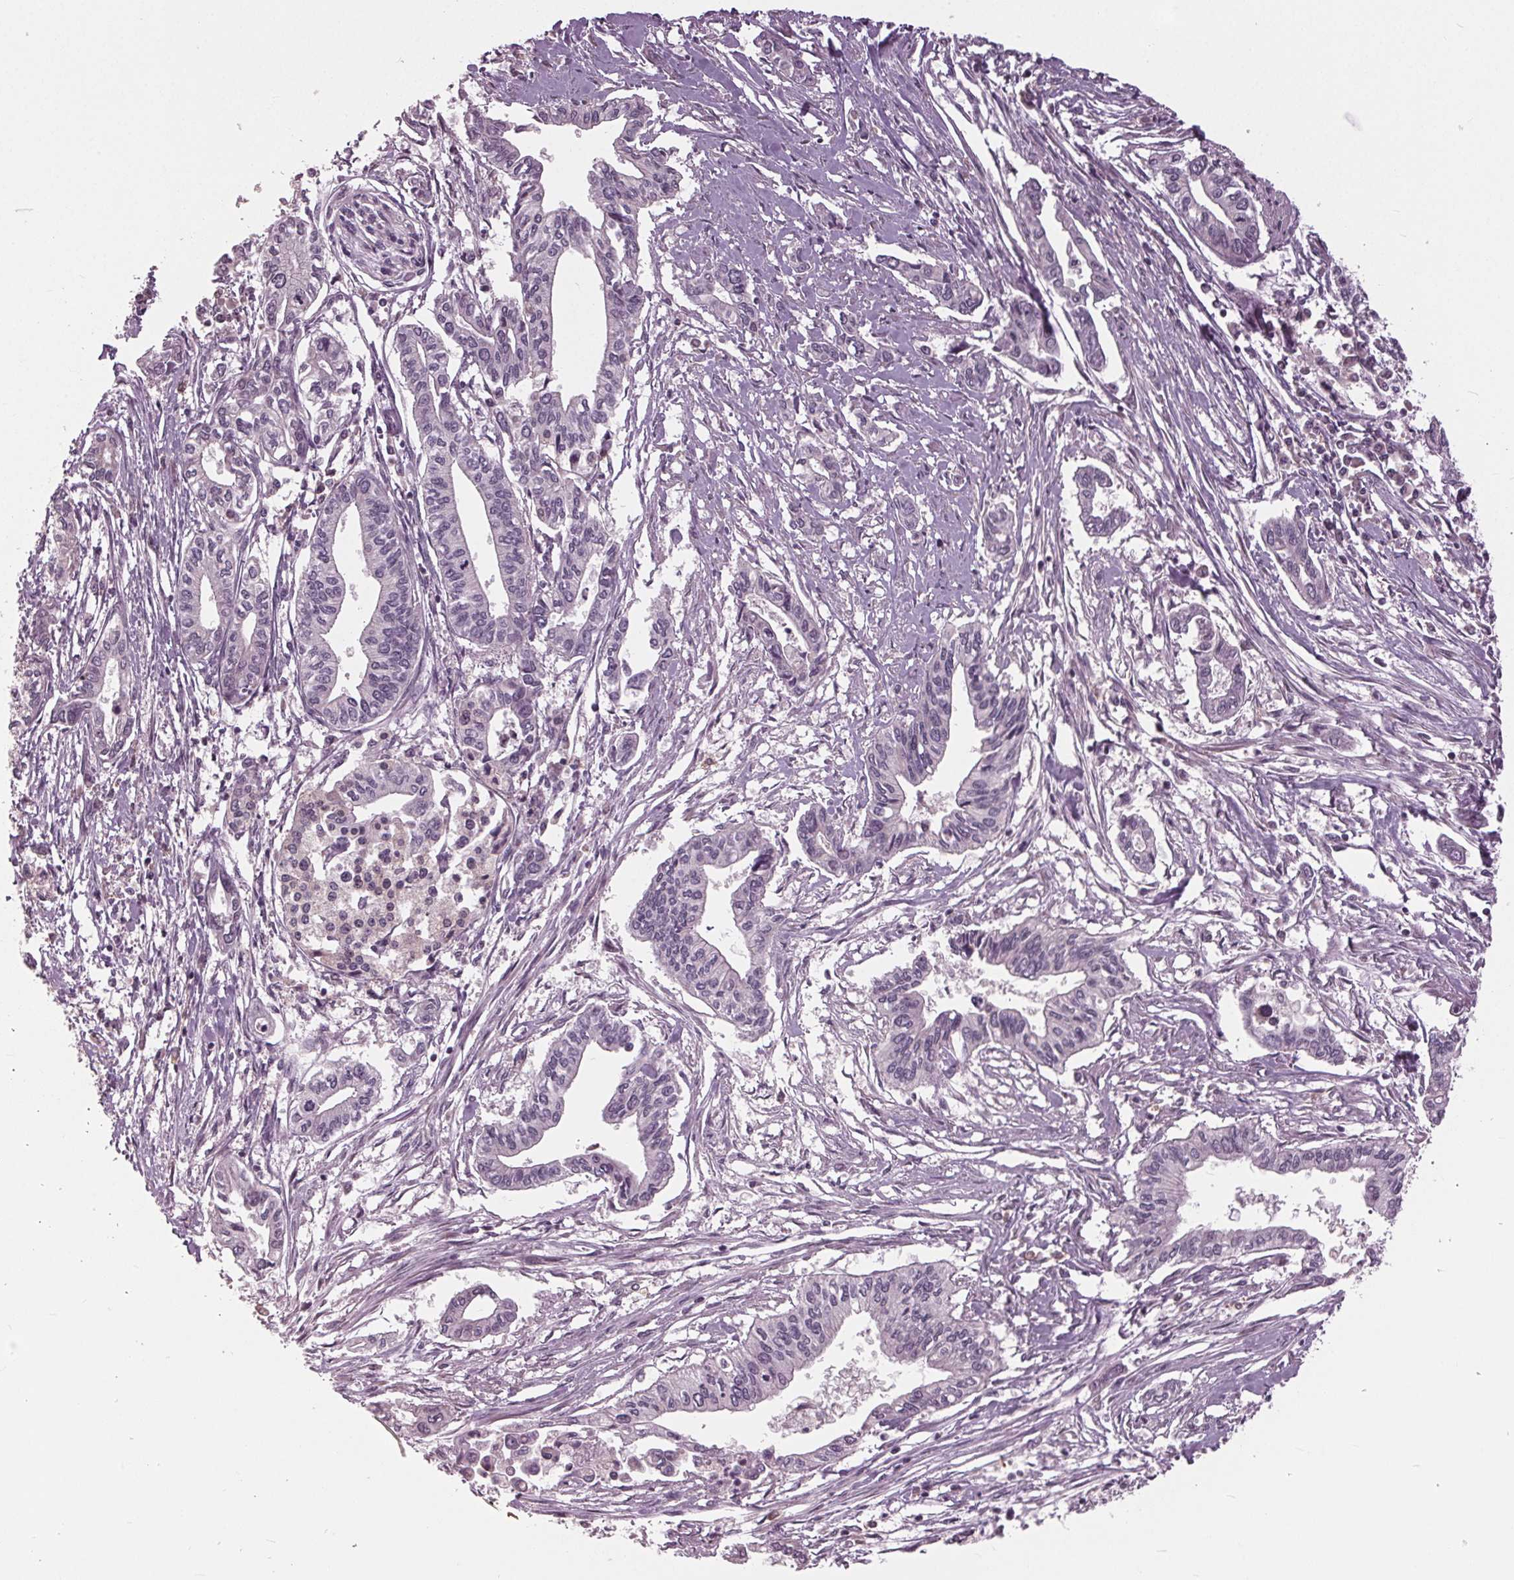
{"staining": {"intensity": "negative", "quantity": "none", "location": "none"}, "tissue": "pancreatic cancer", "cell_type": "Tumor cells", "image_type": "cancer", "snomed": [{"axis": "morphology", "description": "Adenocarcinoma, NOS"}, {"axis": "topography", "description": "Pancreas"}], "caption": "High power microscopy image of an immunohistochemistry (IHC) histopathology image of pancreatic adenocarcinoma, revealing no significant expression in tumor cells.", "gene": "SIGLEC6", "patient": {"sex": "male", "age": 60}}